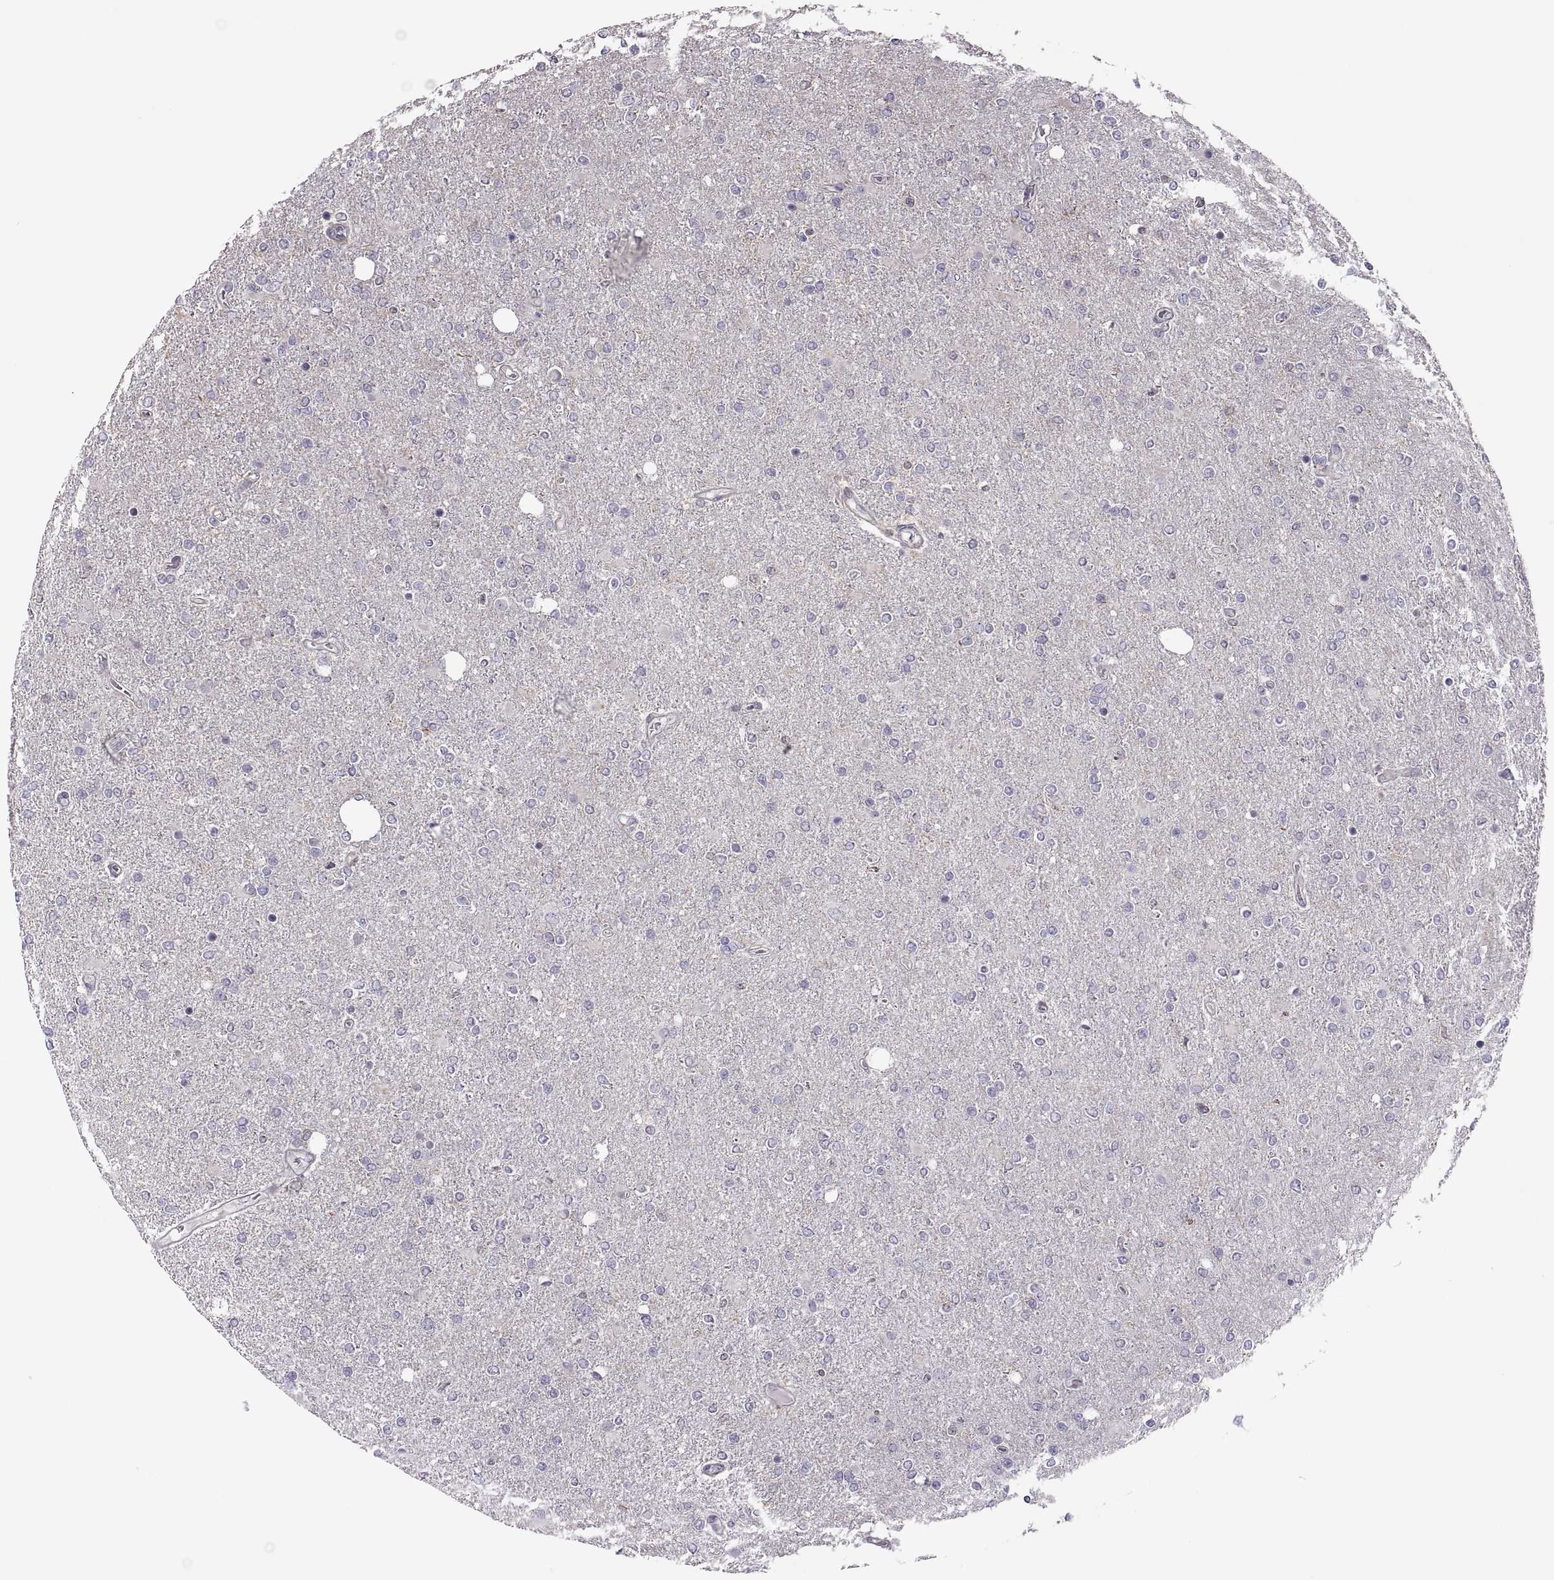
{"staining": {"intensity": "negative", "quantity": "none", "location": "none"}, "tissue": "glioma", "cell_type": "Tumor cells", "image_type": "cancer", "snomed": [{"axis": "morphology", "description": "Glioma, malignant, High grade"}, {"axis": "topography", "description": "Cerebral cortex"}], "caption": "Tumor cells show no significant expression in malignant high-grade glioma. The staining is performed using DAB brown chromogen with nuclei counter-stained in using hematoxylin.", "gene": "SPATA32", "patient": {"sex": "male", "age": 70}}